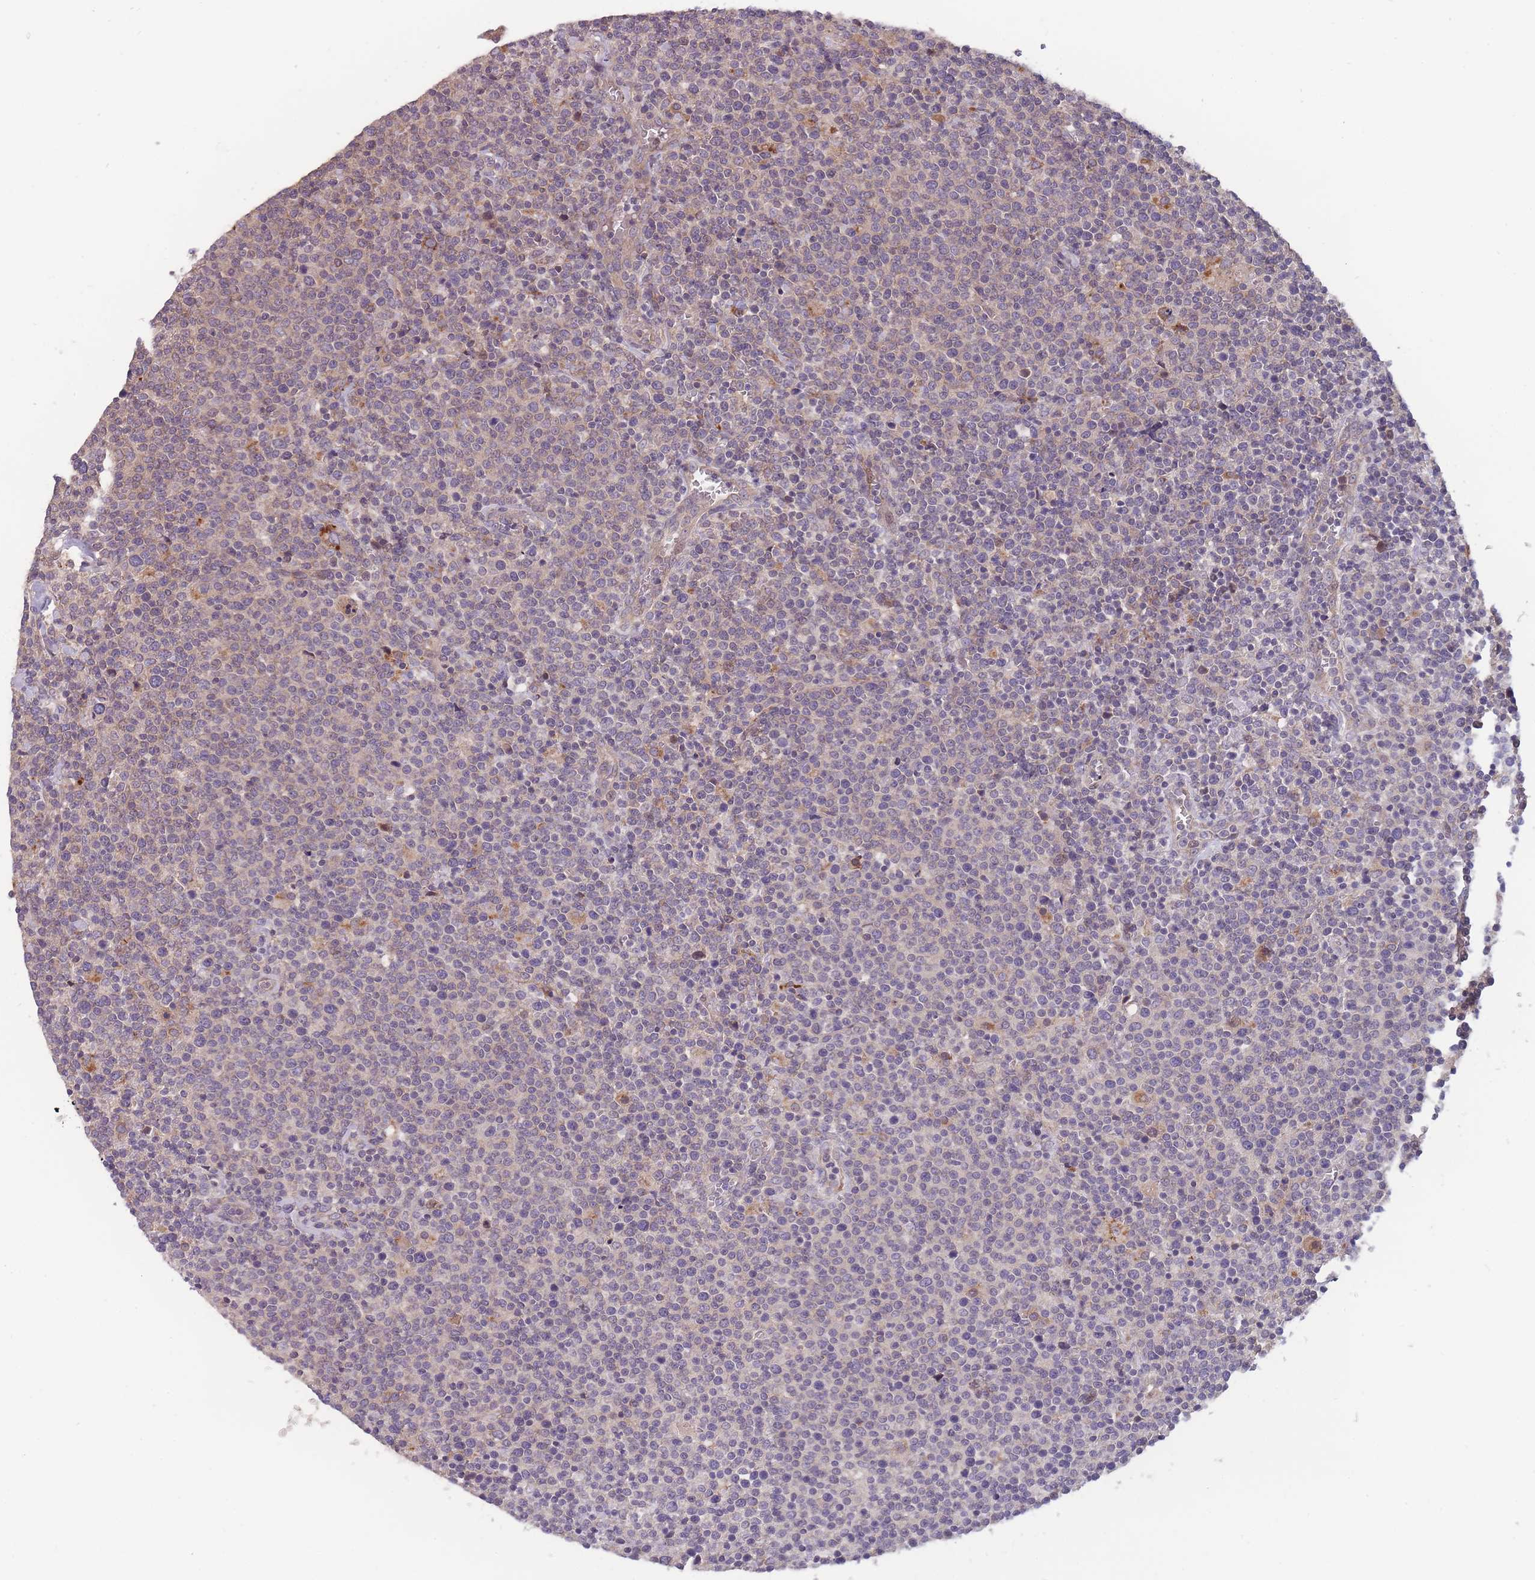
{"staining": {"intensity": "weak", "quantity": "<25%", "location": "cytoplasmic/membranous"}, "tissue": "lymphoma", "cell_type": "Tumor cells", "image_type": "cancer", "snomed": [{"axis": "morphology", "description": "Malignant lymphoma, non-Hodgkin's type, High grade"}, {"axis": "topography", "description": "Lymph node"}], "caption": "There is no significant positivity in tumor cells of malignant lymphoma, non-Hodgkin's type (high-grade).", "gene": "ITPKC", "patient": {"sex": "male", "age": 61}}